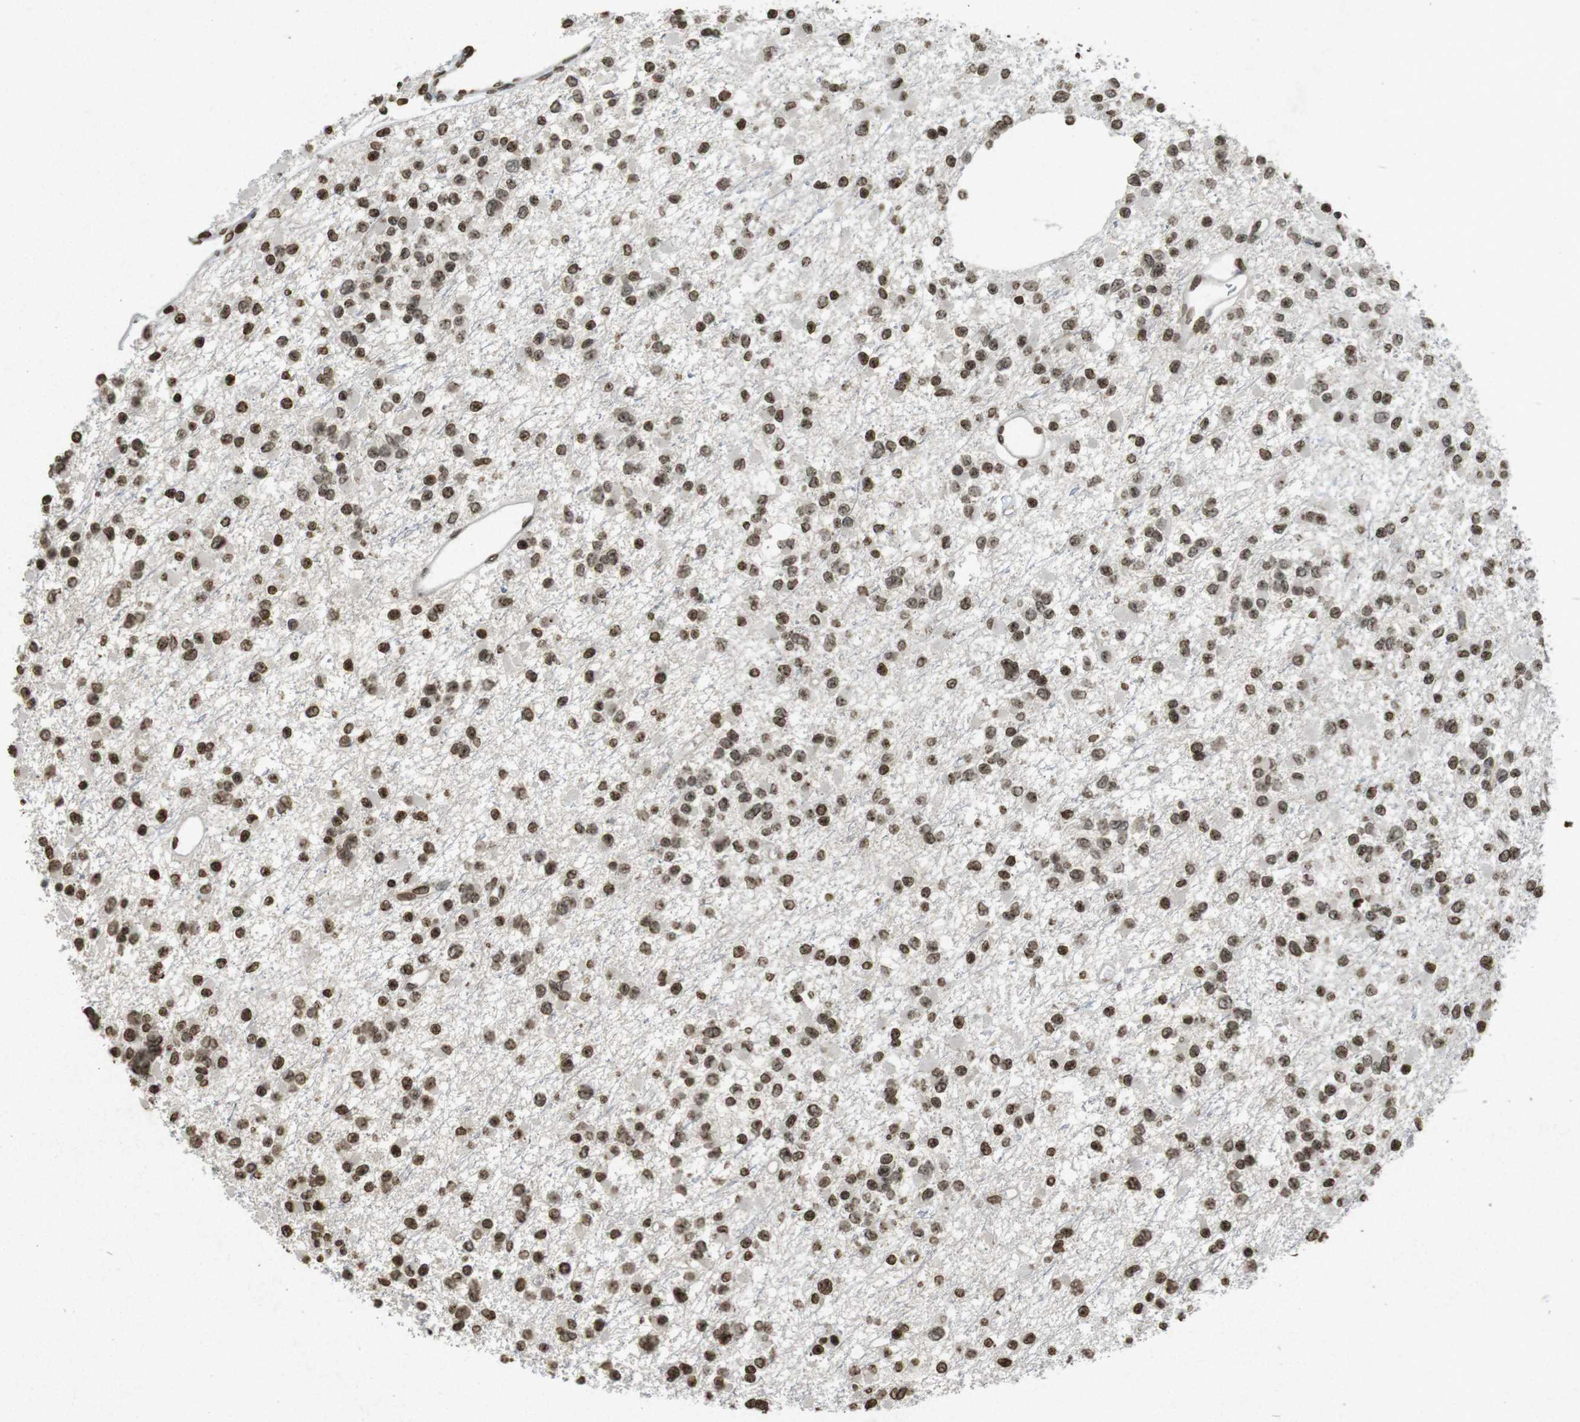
{"staining": {"intensity": "moderate", "quantity": ">75%", "location": "nuclear"}, "tissue": "glioma", "cell_type": "Tumor cells", "image_type": "cancer", "snomed": [{"axis": "morphology", "description": "Glioma, malignant, Low grade"}, {"axis": "topography", "description": "Brain"}], "caption": "Immunohistochemistry (IHC) of human glioma exhibits medium levels of moderate nuclear positivity in about >75% of tumor cells.", "gene": "FOXA3", "patient": {"sex": "female", "age": 22}}